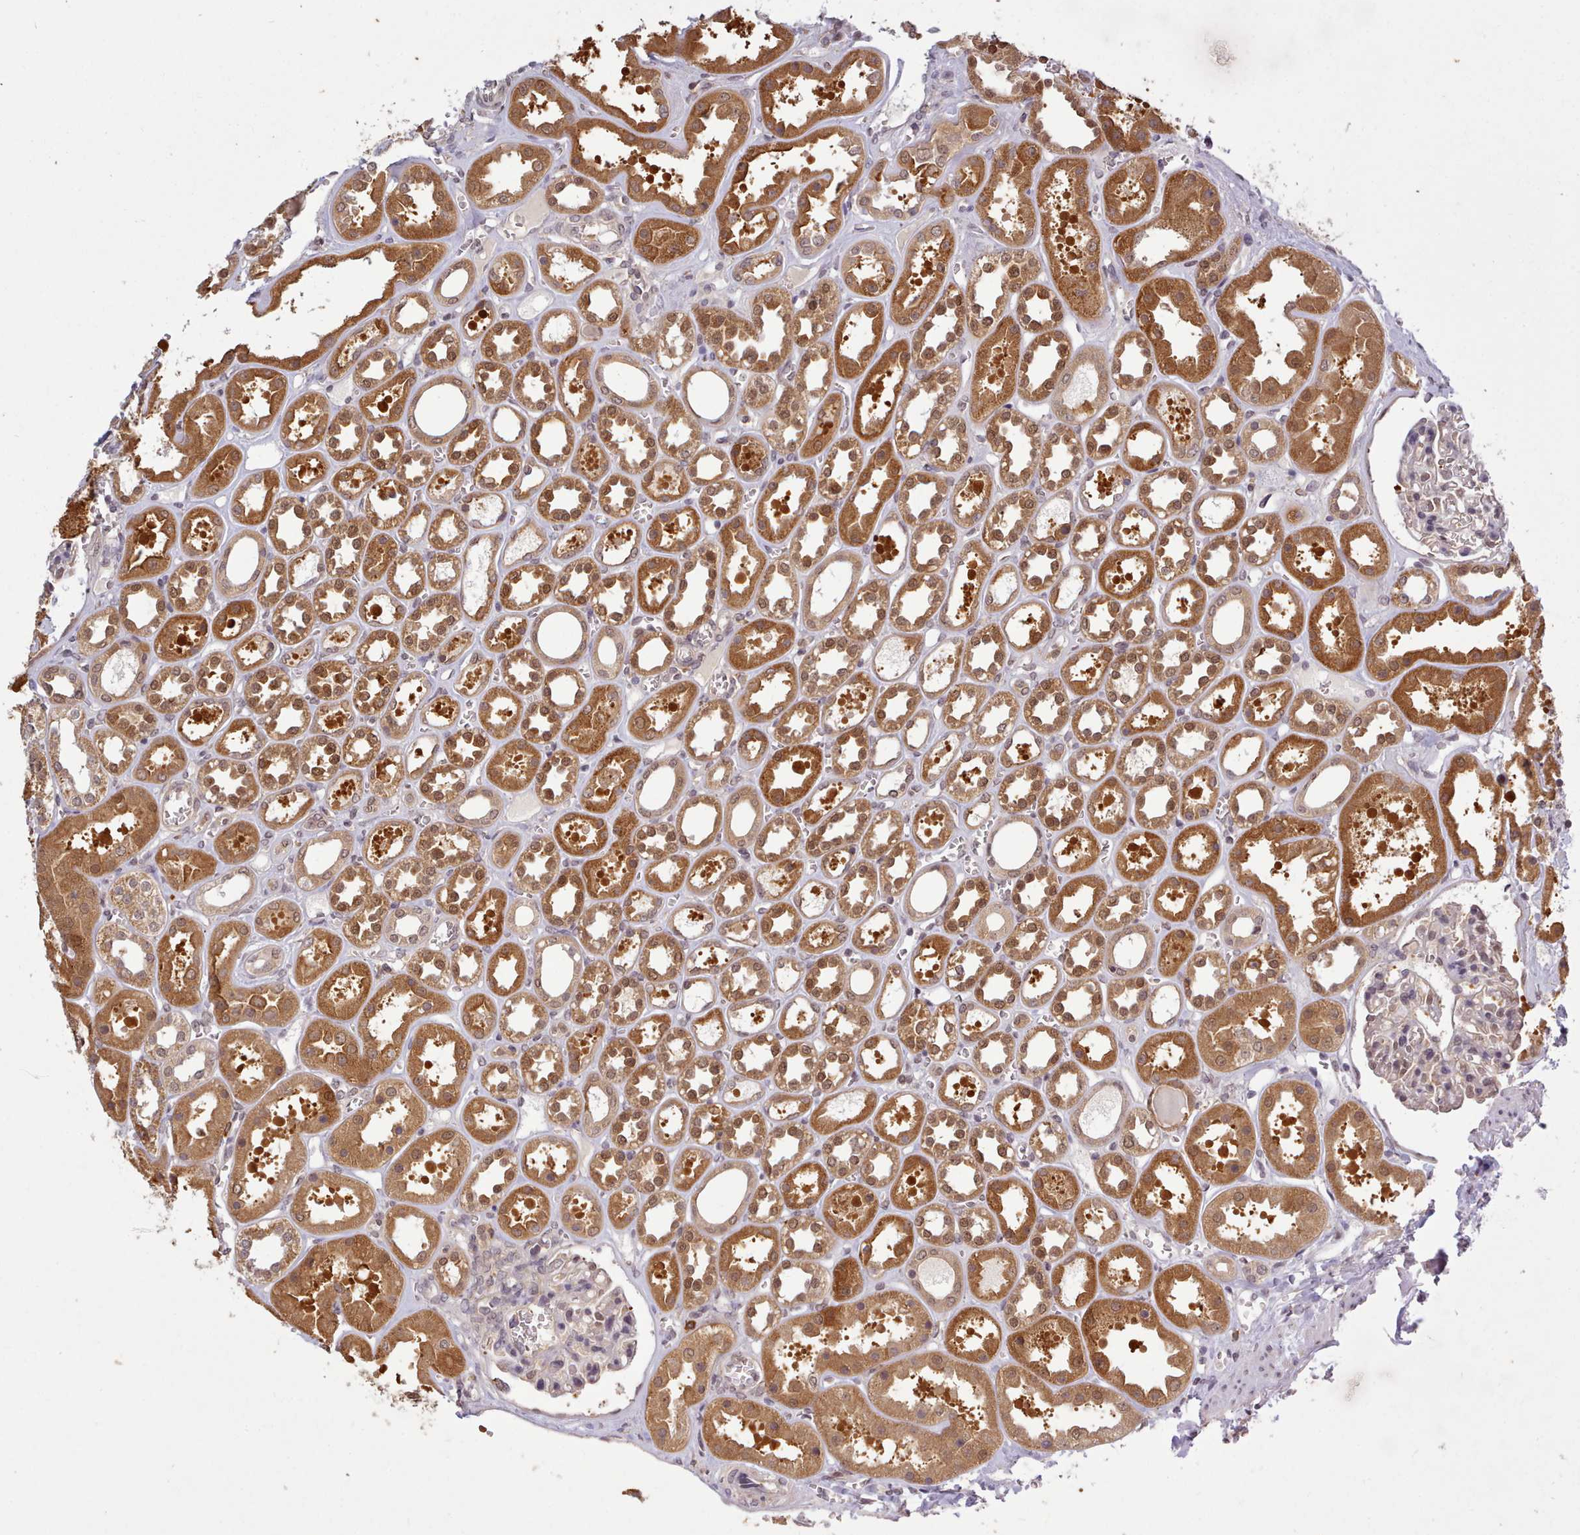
{"staining": {"intensity": "weak", "quantity": "25%-75%", "location": "nuclear"}, "tissue": "kidney", "cell_type": "Cells in glomeruli", "image_type": "normal", "snomed": [{"axis": "morphology", "description": "Normal tissue, NOS"}, {"axis": "topography", "description": "Kidney"}], "caption": "Immunohistochemical staining of normal kidney displays low levels of weak nuclear positivity in approximately 25%-75% of cells in glomeruli.", "gene": "ARL17A", "patient": {"sex": "female", "age": 41}}